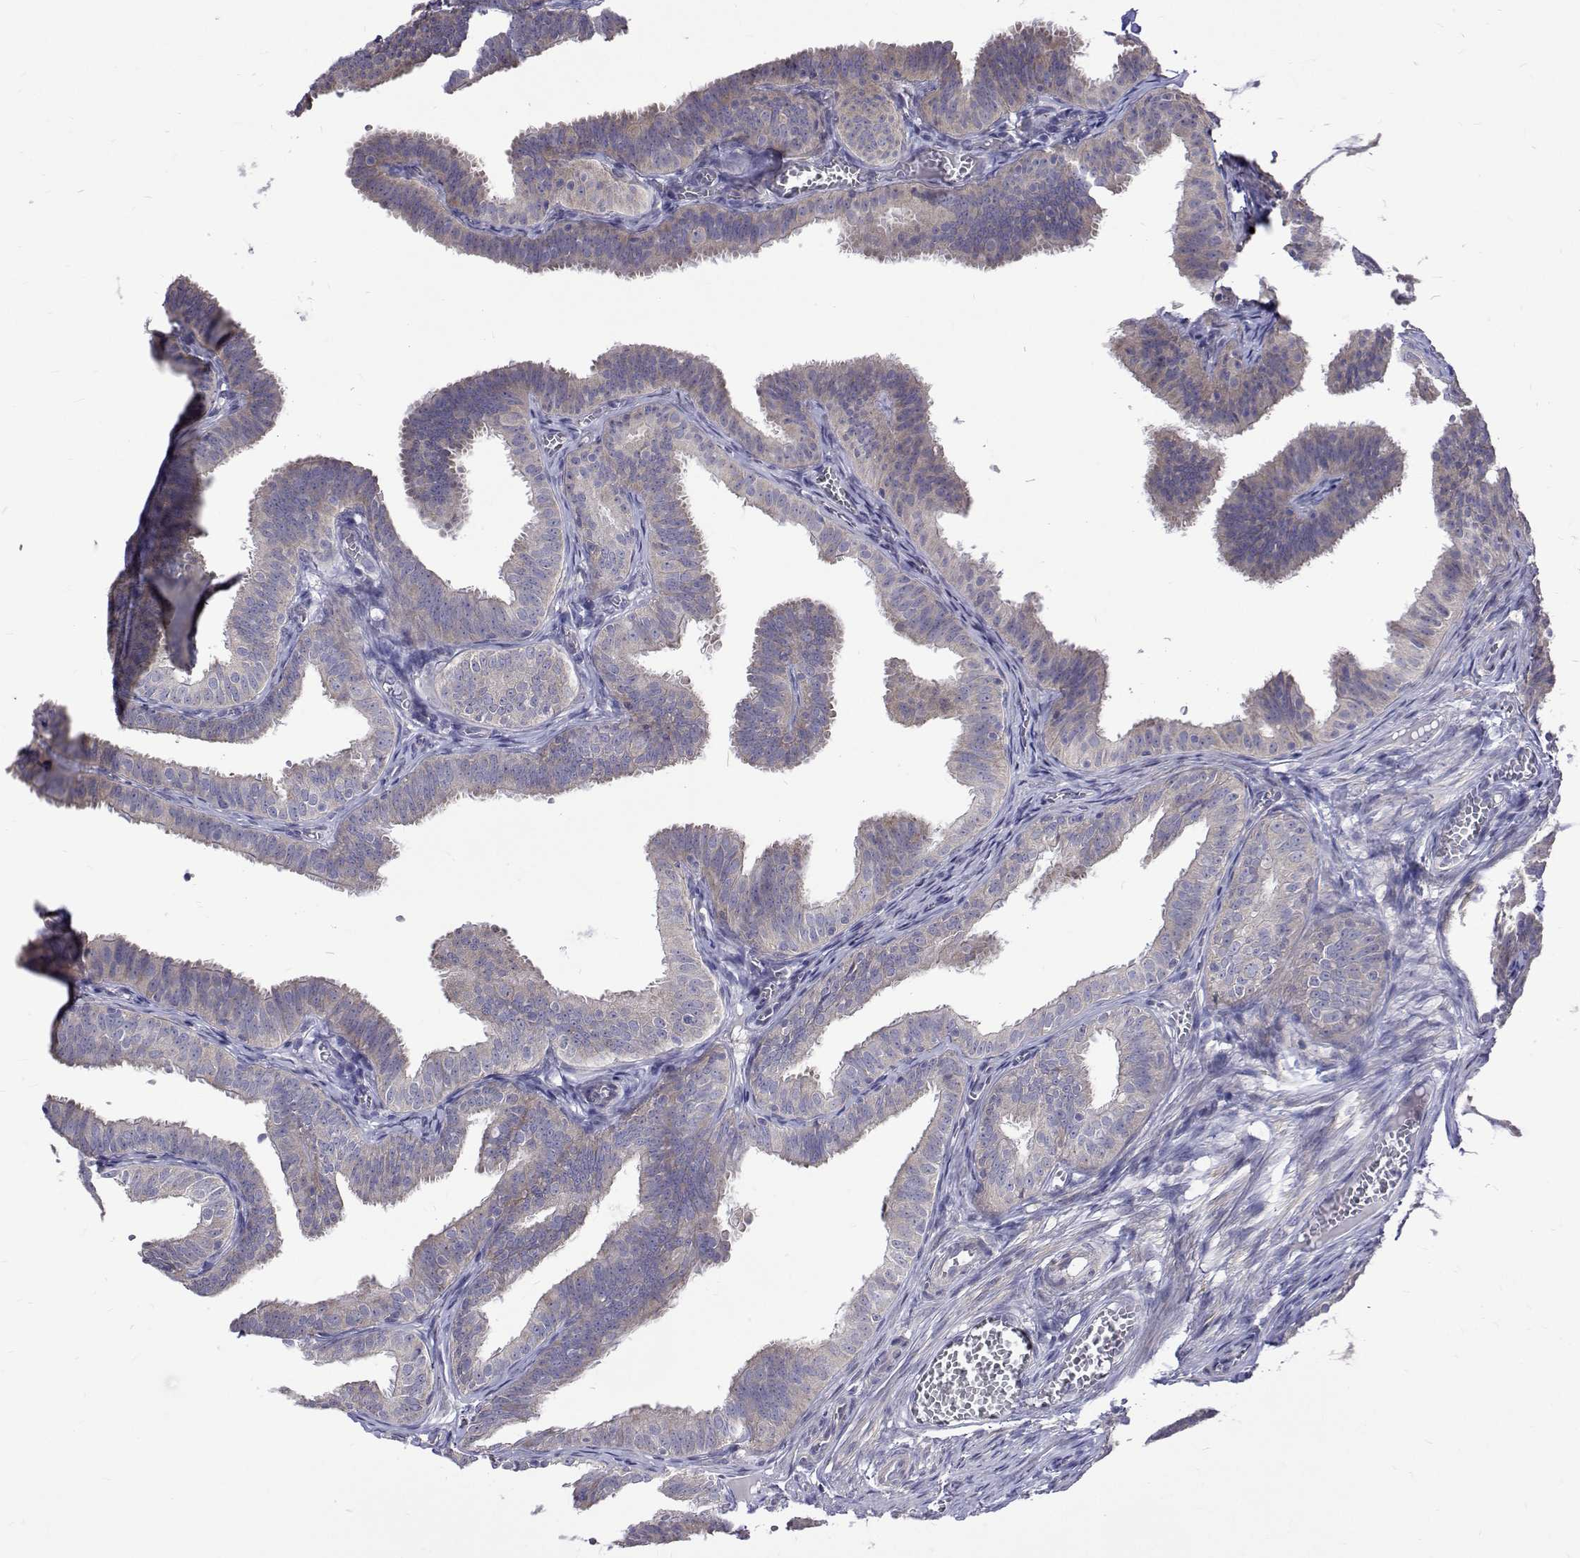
{"staining": {"intensity": "weak", "quantity": "<25%", "location": "cytoplasmic/membranous"}, "tissue": "fallopian tube", "cell_type": "Glandular cells", "image_type": "normal", "snomed": [{"axis": "morphology", "description": "Normal tissue, NOS"}, {"axis": "topography", "description": "Fallopian tube"}], "caption": "A high-resolution histopathology image shows immunohistochemistry (IHC) staining of benign fallopian tube, which exhibits no significant staining in glandular cells. The staining was performed using DAB (3,3'-diaminobenzidine) to visualize the protein expression in brown, while the nuclei were stained in blue with hematoxylin (Magnification: 20x).", "gene": "PADI1", "patient": {"sex": "female", "age": 25}}